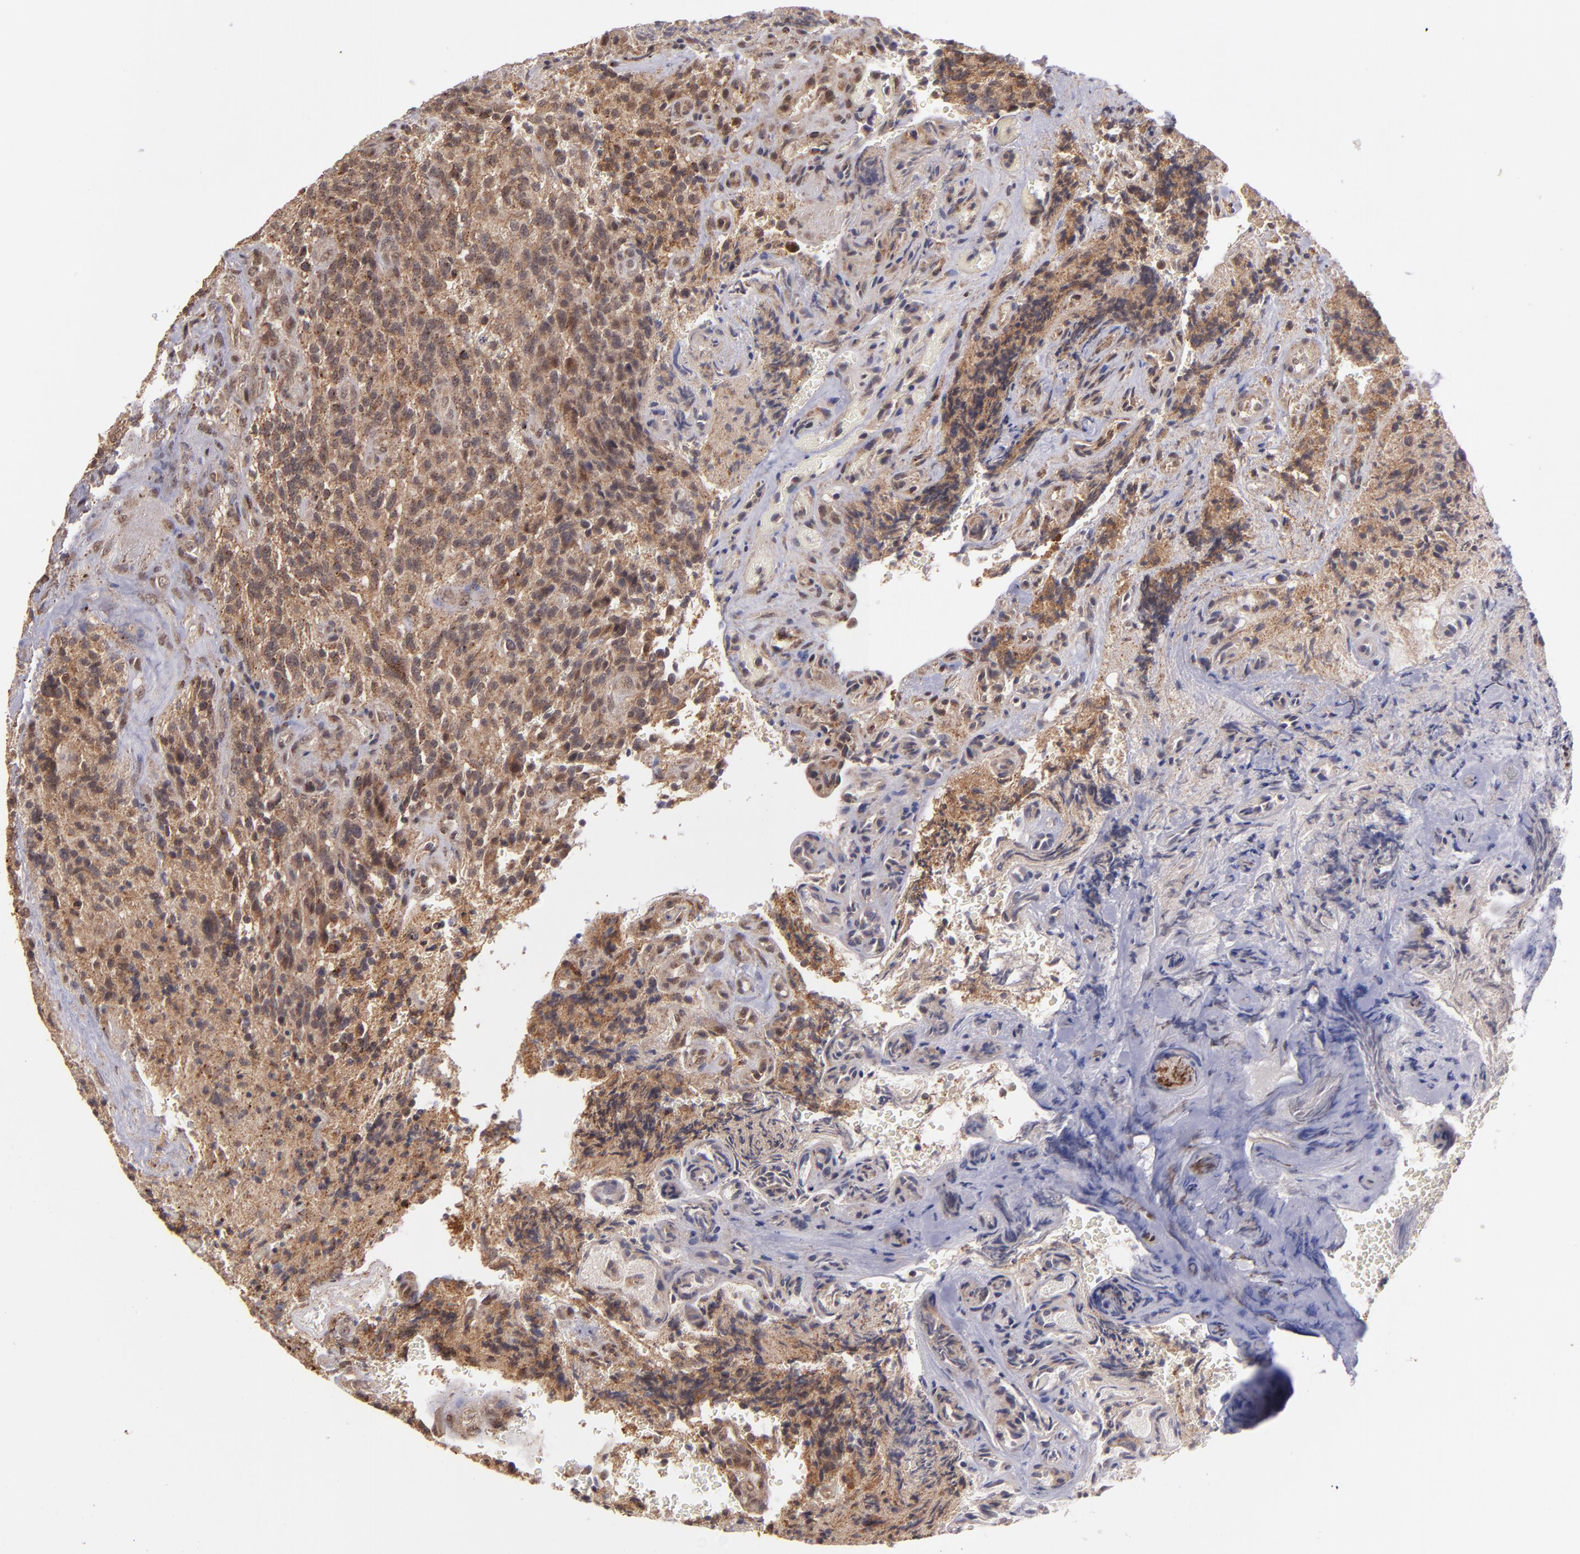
{"staining": {"intensity": "moderate", "quantity": ">75%", "location": "cytoplasmic/membranous"}, "tissue": "glioma", "cell_type": "Tumor cells", "image_type": "cancer", "snomed": [{"axis": "morphology", "description": "Normal tissue, NOS"}, {"axis": "morphology", "description": "Glioma, malignant, High grade"}, {"axis": "topography", "description": "Cerebral cortex"}], "caption": "Glioma was stained to show a protein in brown. There is medium levels of moderate cytoplasmic/membranous positivity in about >75% of tumor cells. The protein is stained brown, and the nuclei are stained in blue (DAB IHC with brightfield microscopy, high magnification).", "gene": "ZFYVE1", "patient": {"sex": "male", "age": 56}}